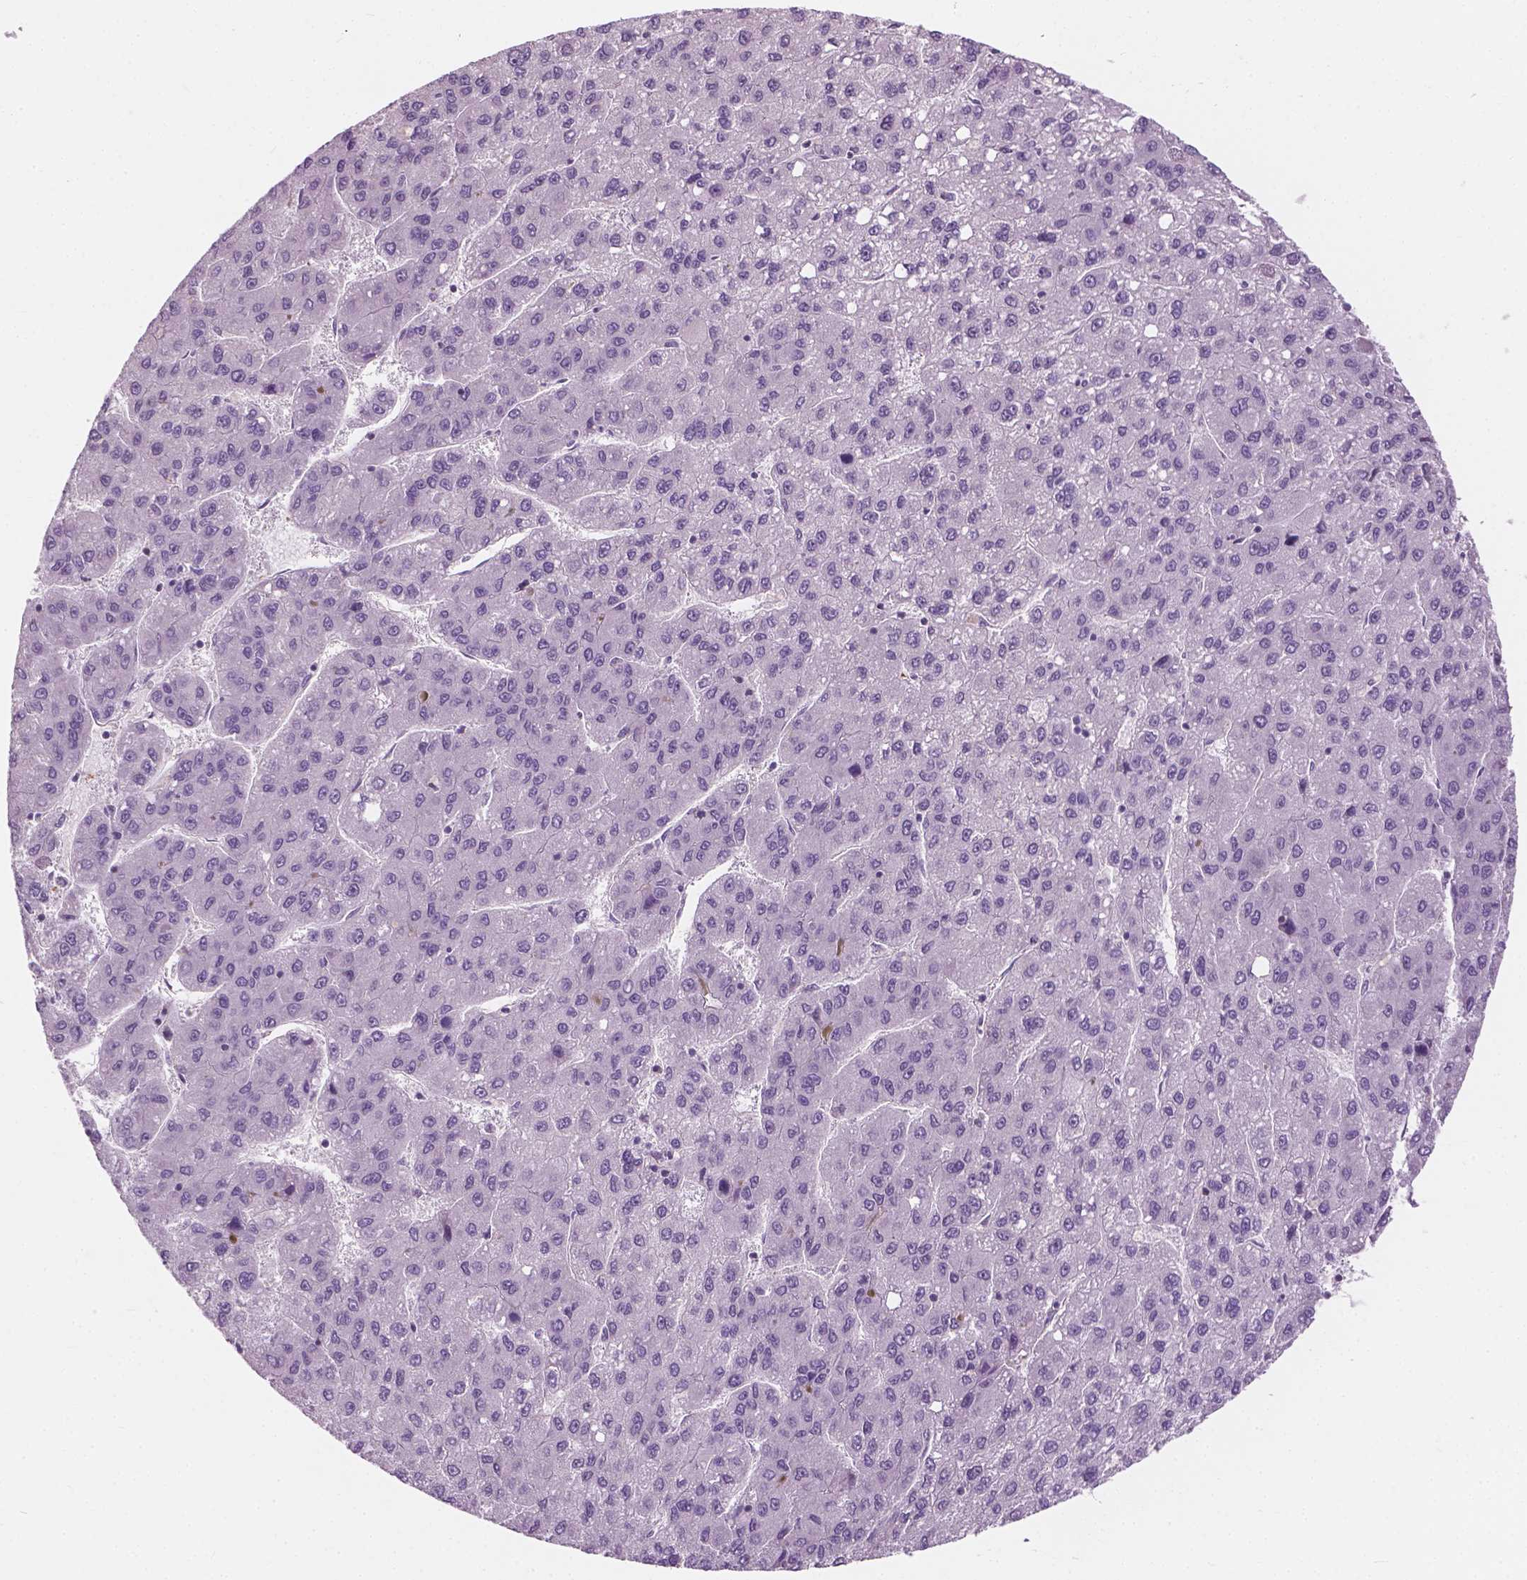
{"staining": {"intensity": "negative", "quantity": "none", "location": "none"}, "tissue": "liver cancer", "cell_type": "Tumor cells", "image_type": "cancer", "snomed": [{"axis": "morphology", "description": "Carcinoma, Hepatocellular, NOS"}, {"axis": "topography", "description": "Liver"}], "caption": "Liver cancer (hepatocellular carcinoma) was stained to show a protein in brown. There is no significant positivity in tumor cells.", "gene": "CFAP126", "patient": {"sex": "female", "age": 82}}